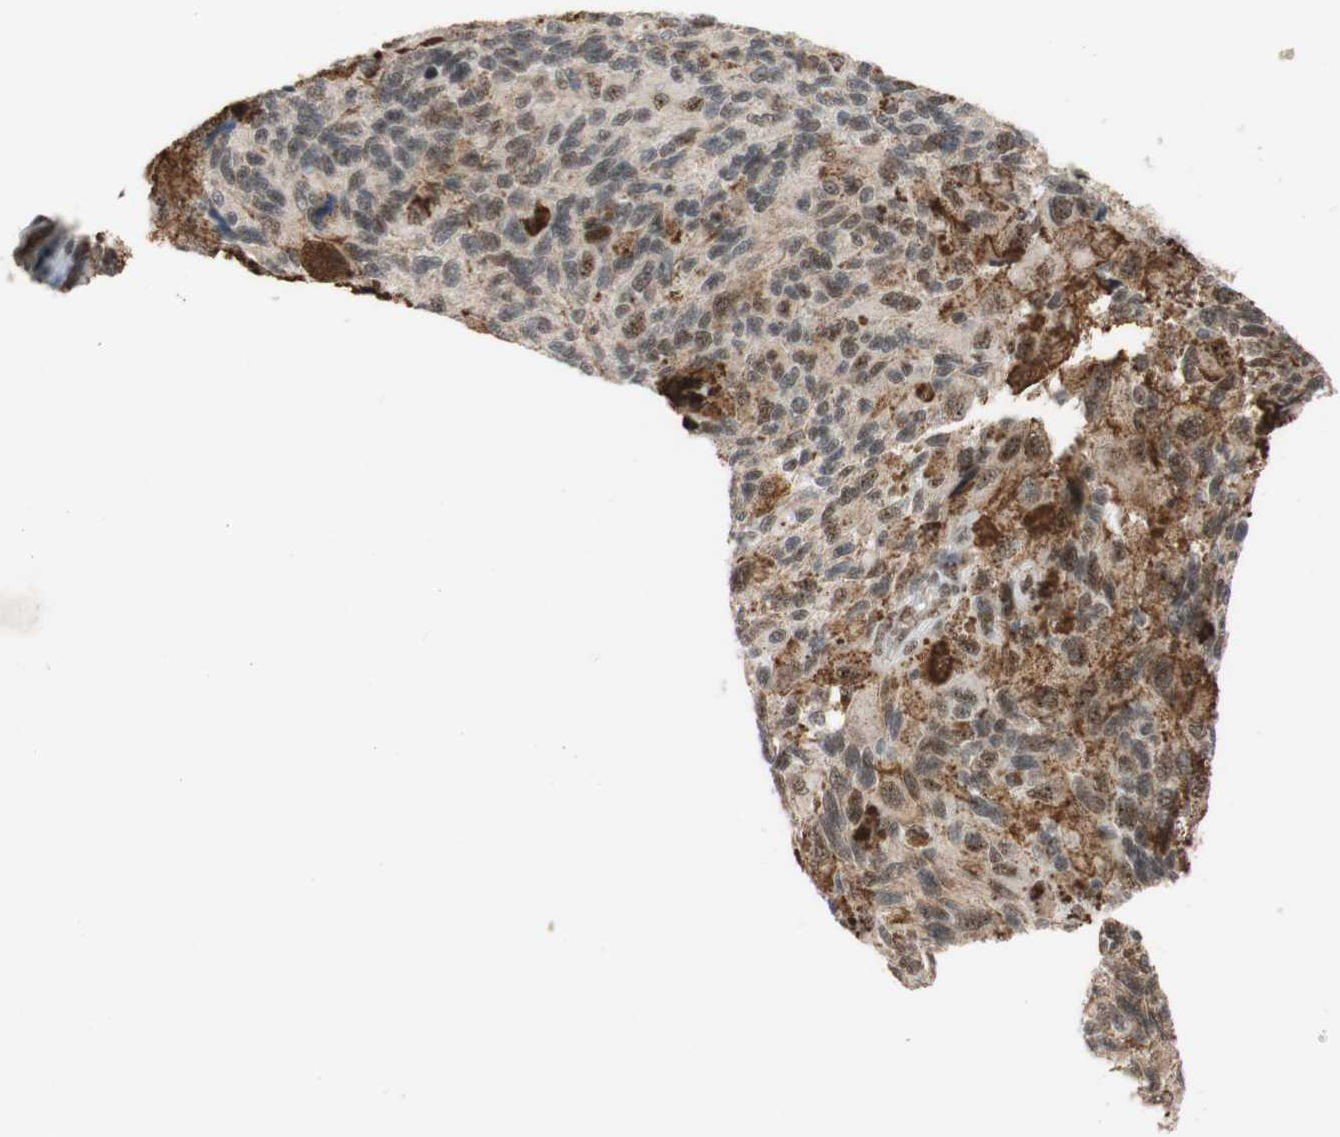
{"staining": {"intensity": "negative", "quantity": "none", "location": "none"}, "tissue": "melanoma", "cell_type": "Tumor cells", "image_type": "cancer", "snomed": [{"axis": "morphology", "description": "Malignant melanoma, NOS"}, {"axis": "topography", "description": "Skin"}], "caption": "Tumor cells show no significant protein staining in melanoma. The staining is performed using DAB (3,3'-diaminobenzidine) brown chromogen with nuclei counter-stained in using hematoxylin.", "gene": "SAP18", "patient": {"sex": "female", "age": 73}}